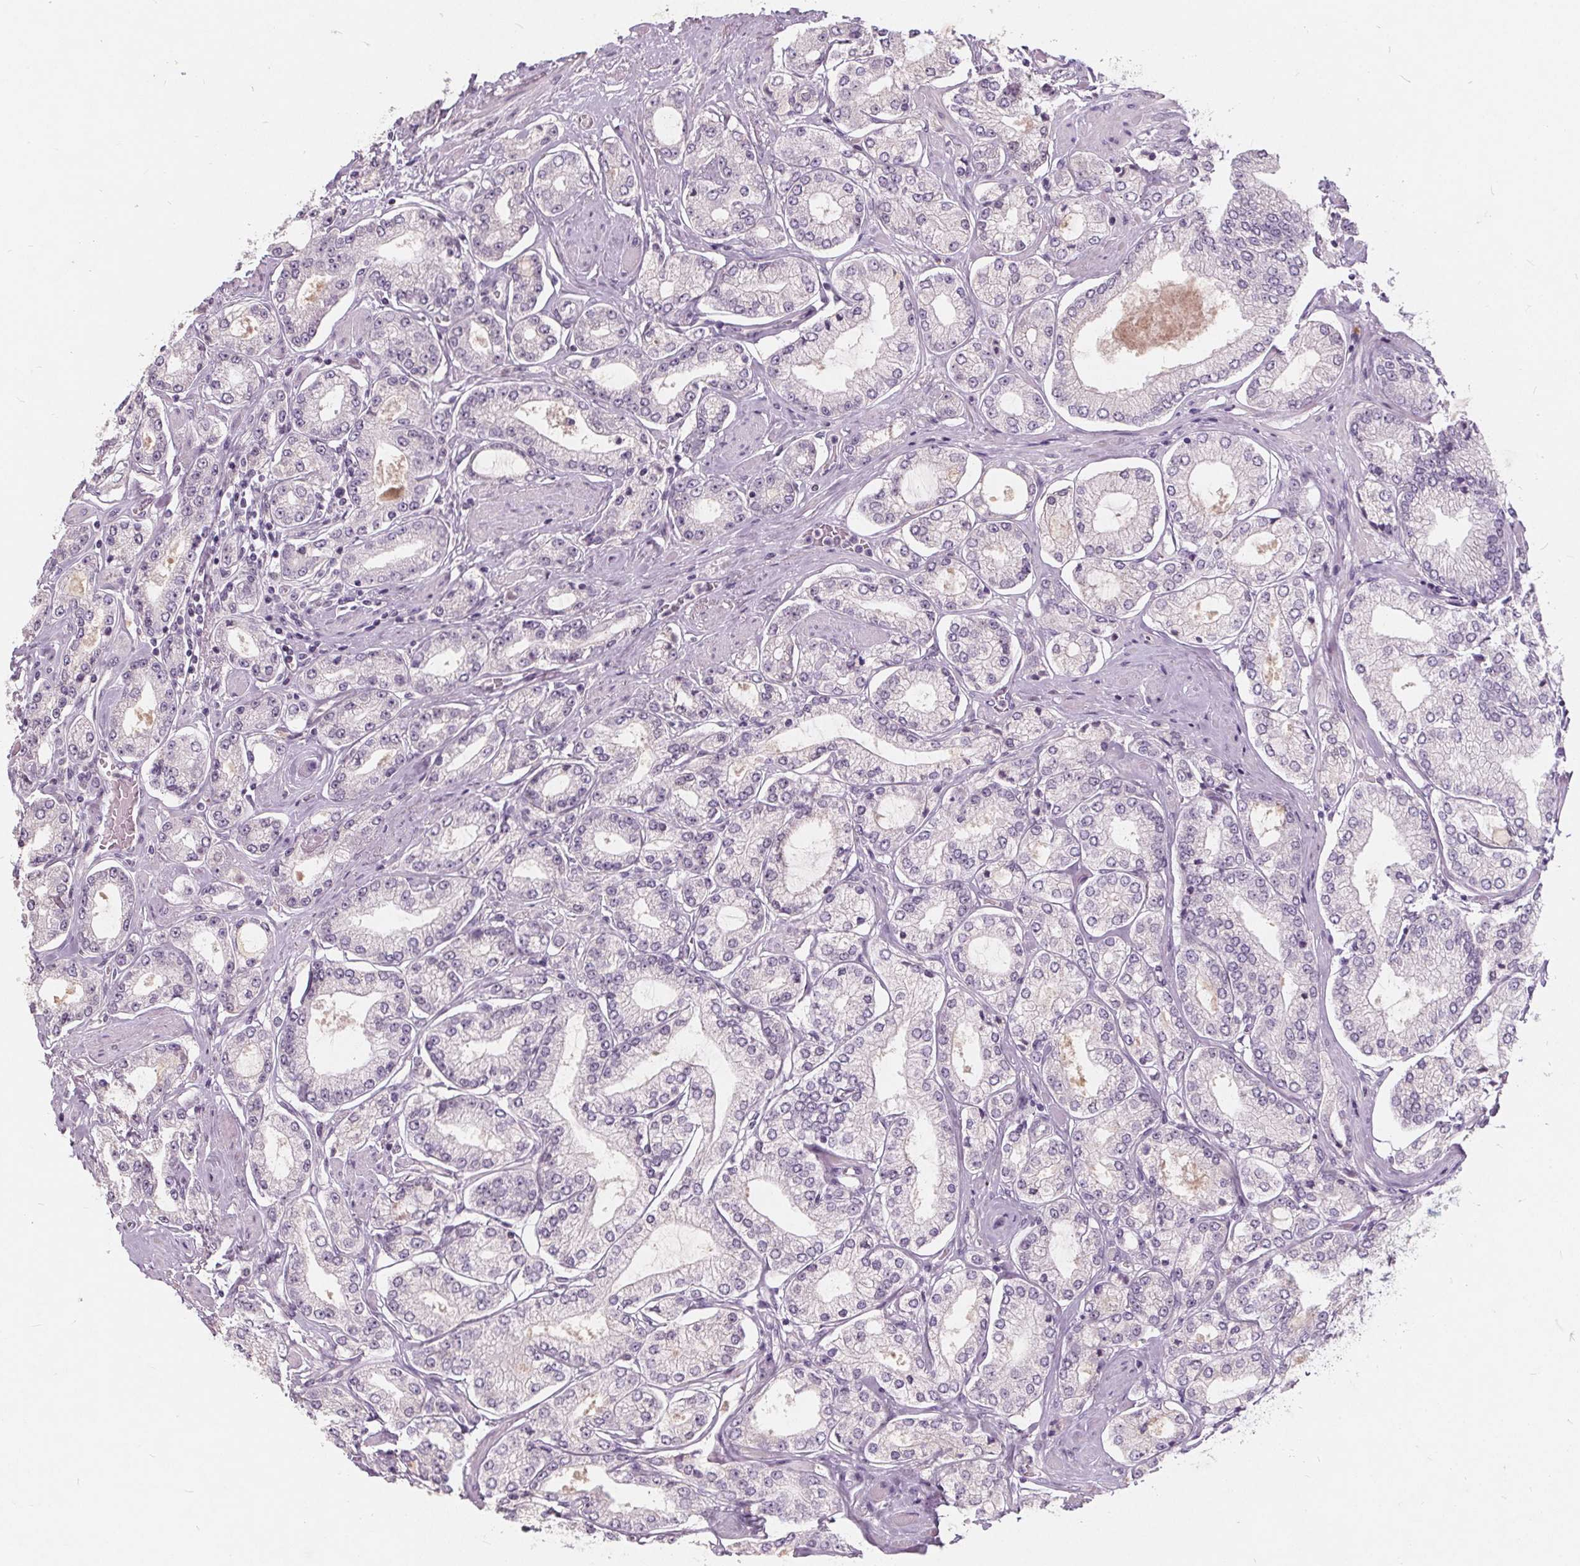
{"staining": {"intensity": "negative", "quantity": "none", "location": "none"}, "tissue": "prostate cancer", "cell_type": "Tumor cells", "image_type": "cancer", "snomed": [{"axis": "morphology", "description": "Adenocarcinoma, High grade"}, {"axis": "topography", "description": "Prostate"}], "caption": "Image shows no protein staining in tumor cells of prostate cancer (high-grade adenocarcinoma) tissue.", "gene": "PLA2G2E", "patient": {"sex": "male", "age": 68}}